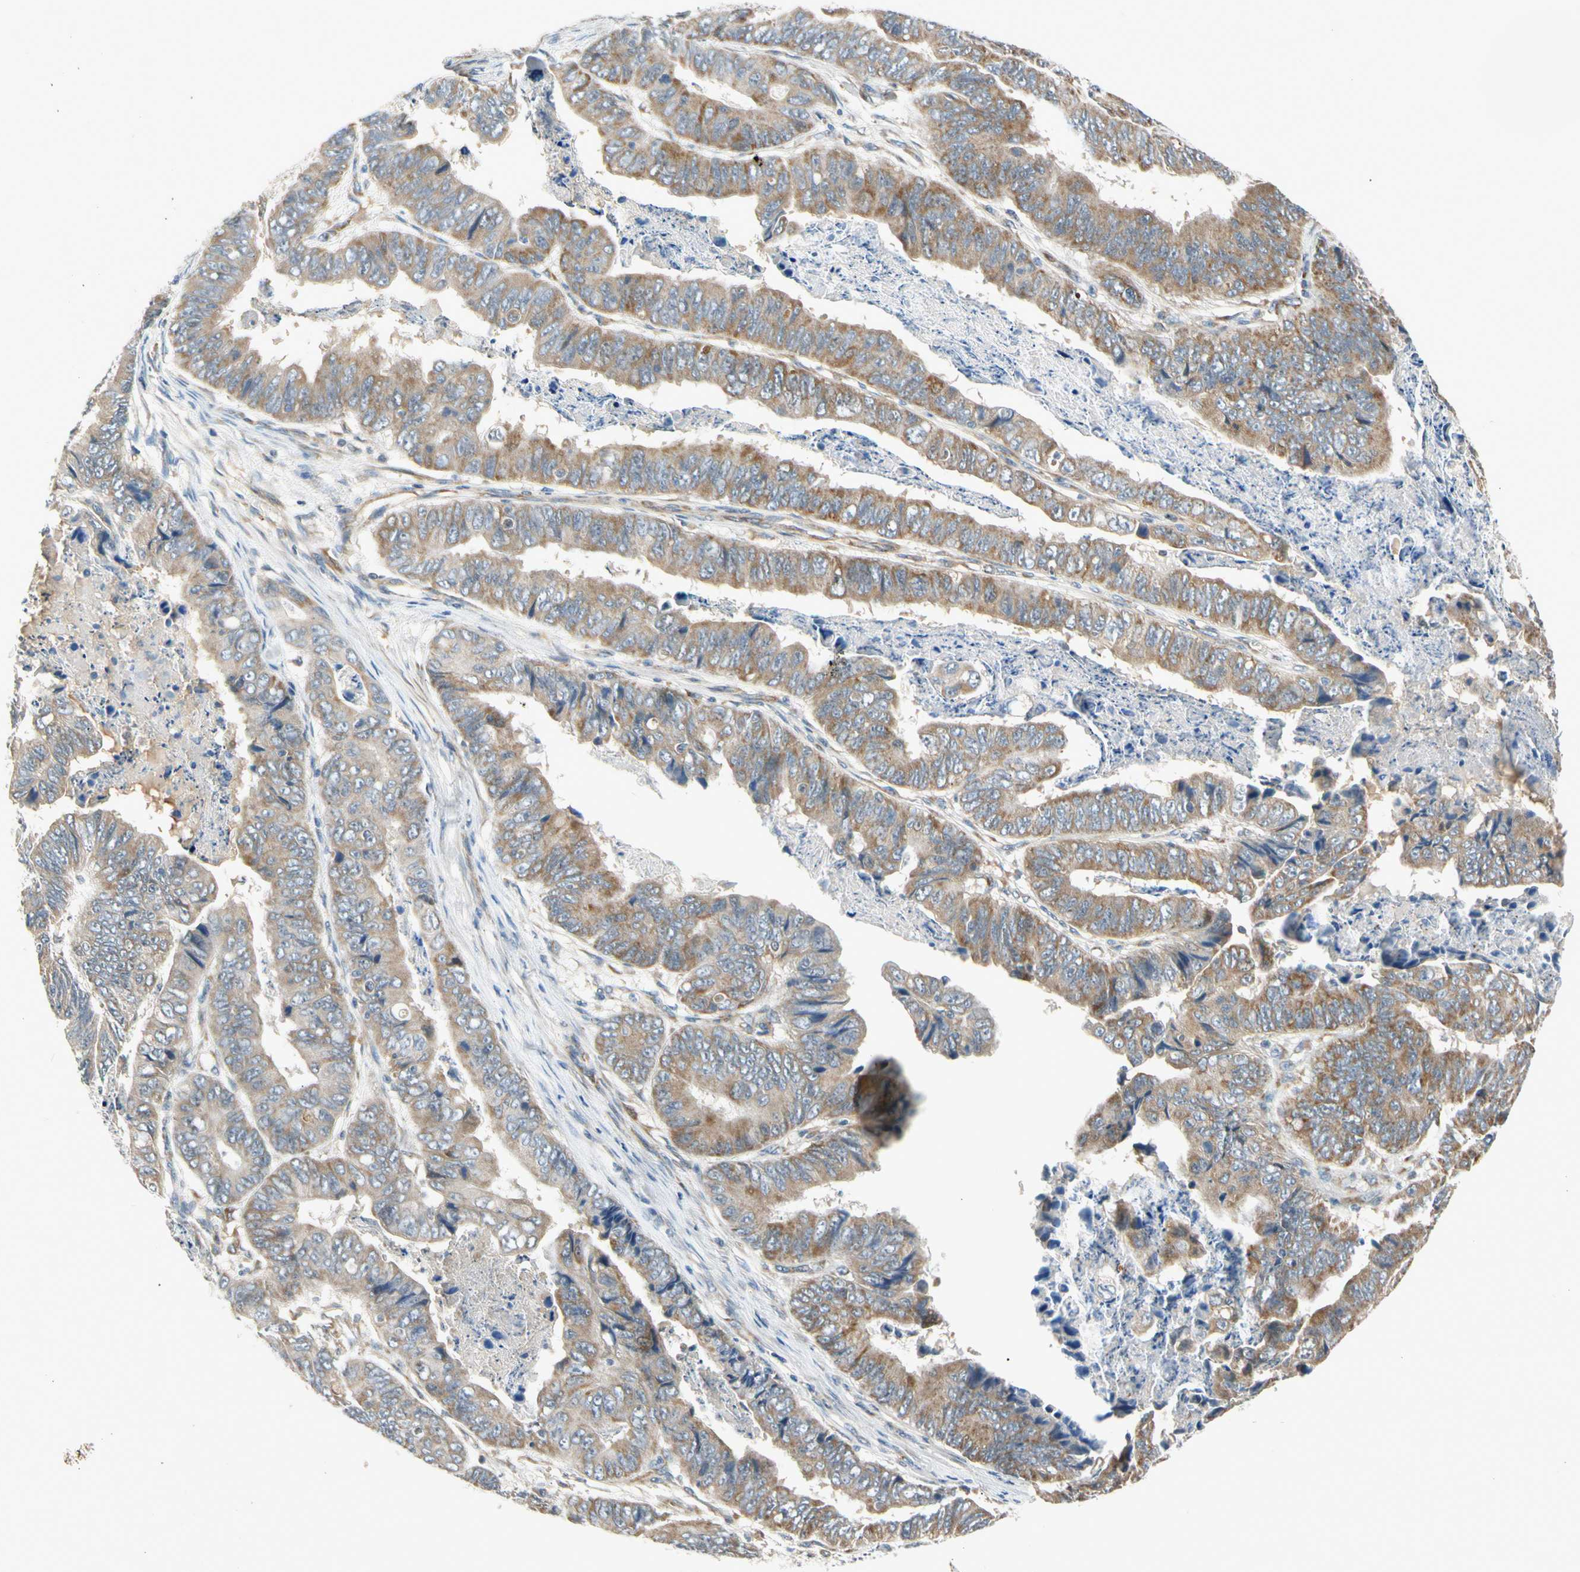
{"staining": {"intensity": "moderate", "quantity": ">75%", "location": "cytoplasmic/membranous"}, "tissue": "stomach cancer", "cell_type": "Tumor cells", "image_type": "cancer", "snomed": [{"axis": "morphology", "description": "Adenocarcinoma, NOS"}, {"axis": "topography", "description": "Stomach, lower"}], "caption": "An immunohistochemistry micrograph of tumor tissue is shown. Protein staining in brown labels moderate cytoplasmic/membranous positivity in stomach cancer (adenocarcinoma) within tumor cells.", "gene": "NPHP3", "patient": {"sex": "male", "age": 77}}